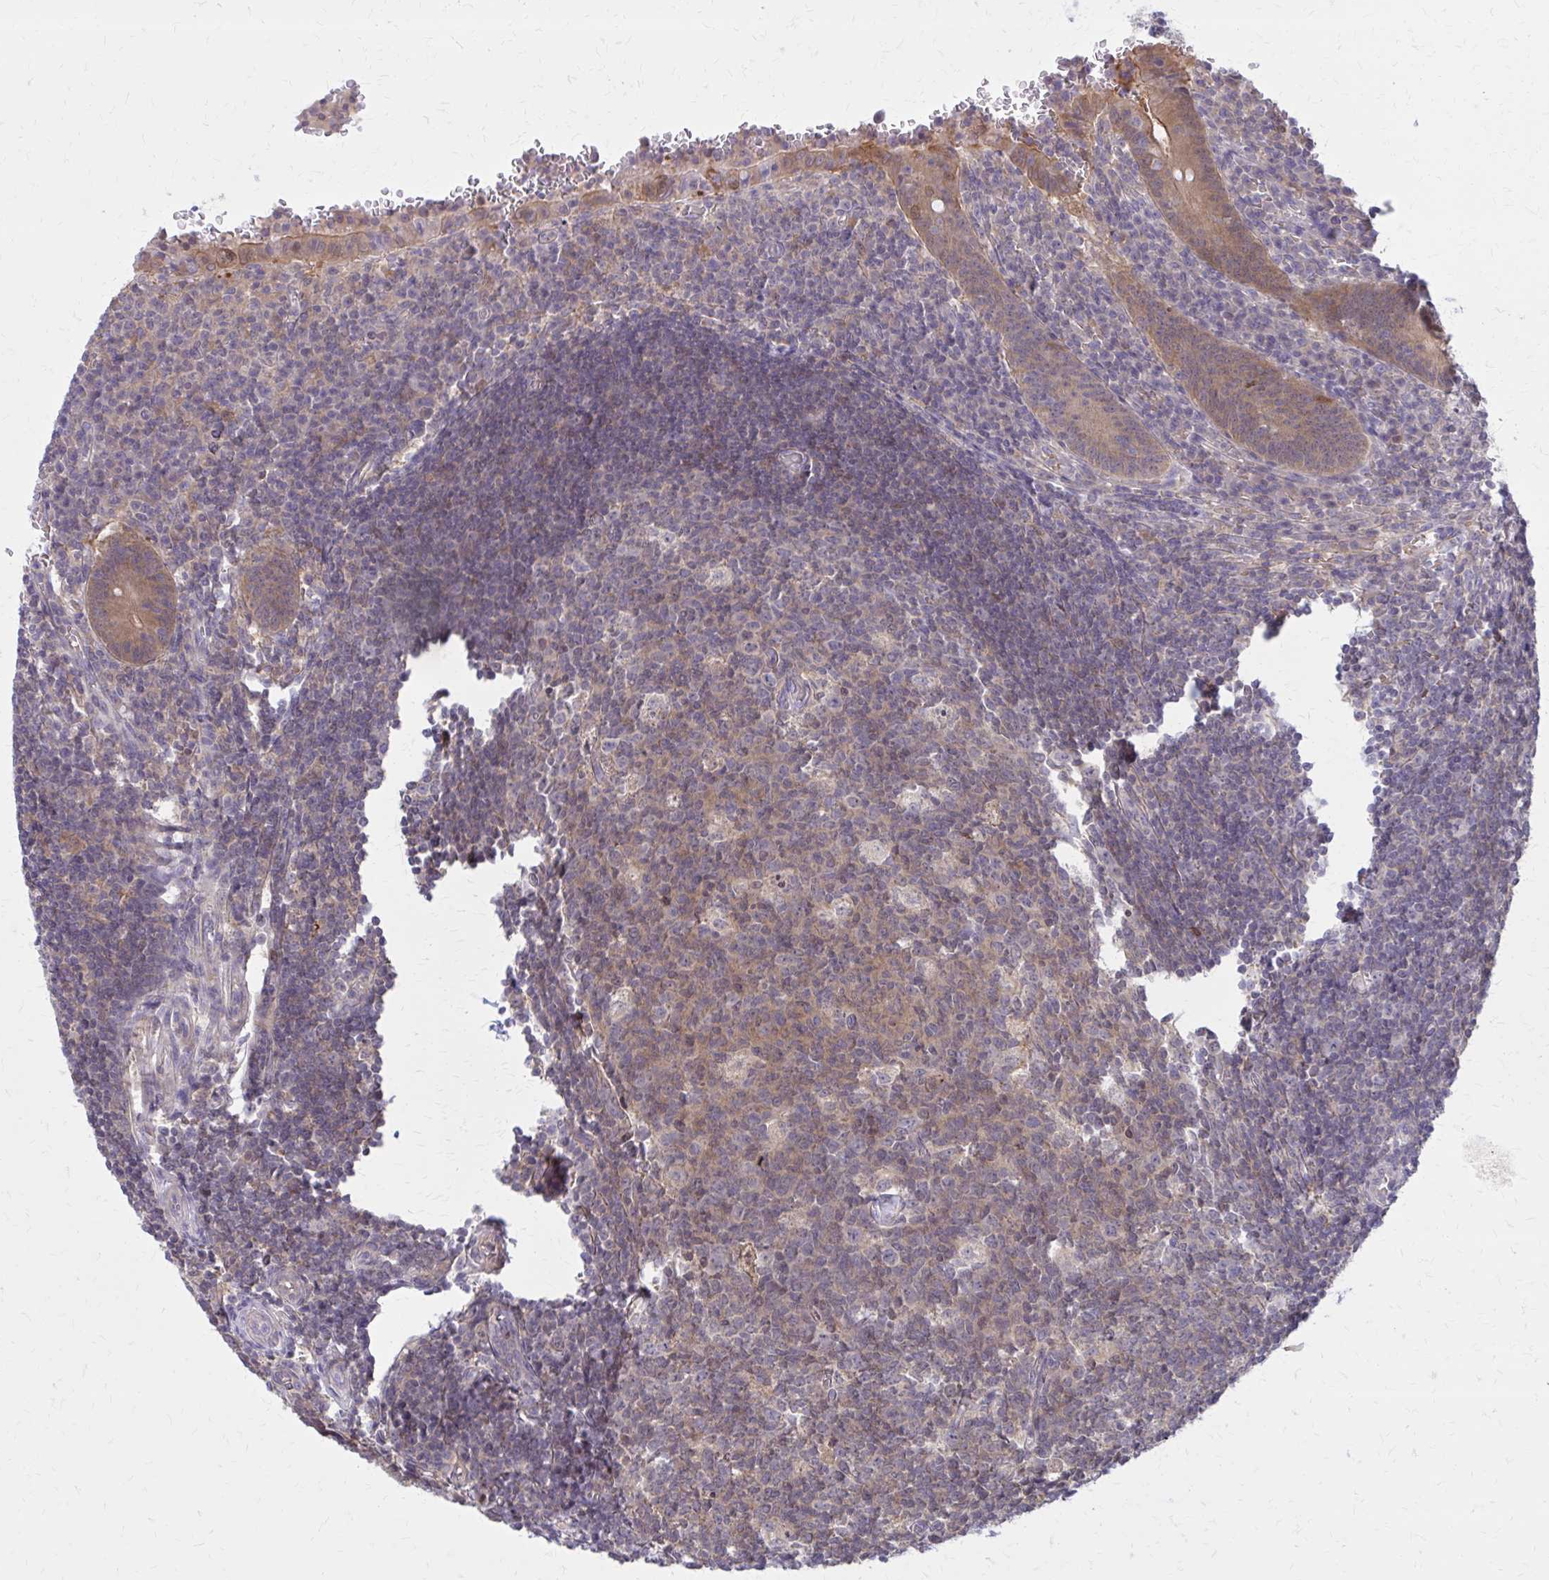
{"staining": {"intensity": "strong", "quantity": "25%-75%", "location": "cytoplasmic/membranous"}, "tissue": "appendix", "cell_type": "Glandular cells", "image_type": "normal", "snomed": [{"axis": "morphology", "description": "Normal tissue, NOS"}, {"axis": "topography", "description": "Appendix"}], "caption": "Immunohistochemical staining of normal appendix displays 25%-75% levels of strong cytoplasmic/membranous protein expression in approximately 25%-75% of glandular cells.", "gene": "DBI", "patient": {"sex": "male", "age": 18}}